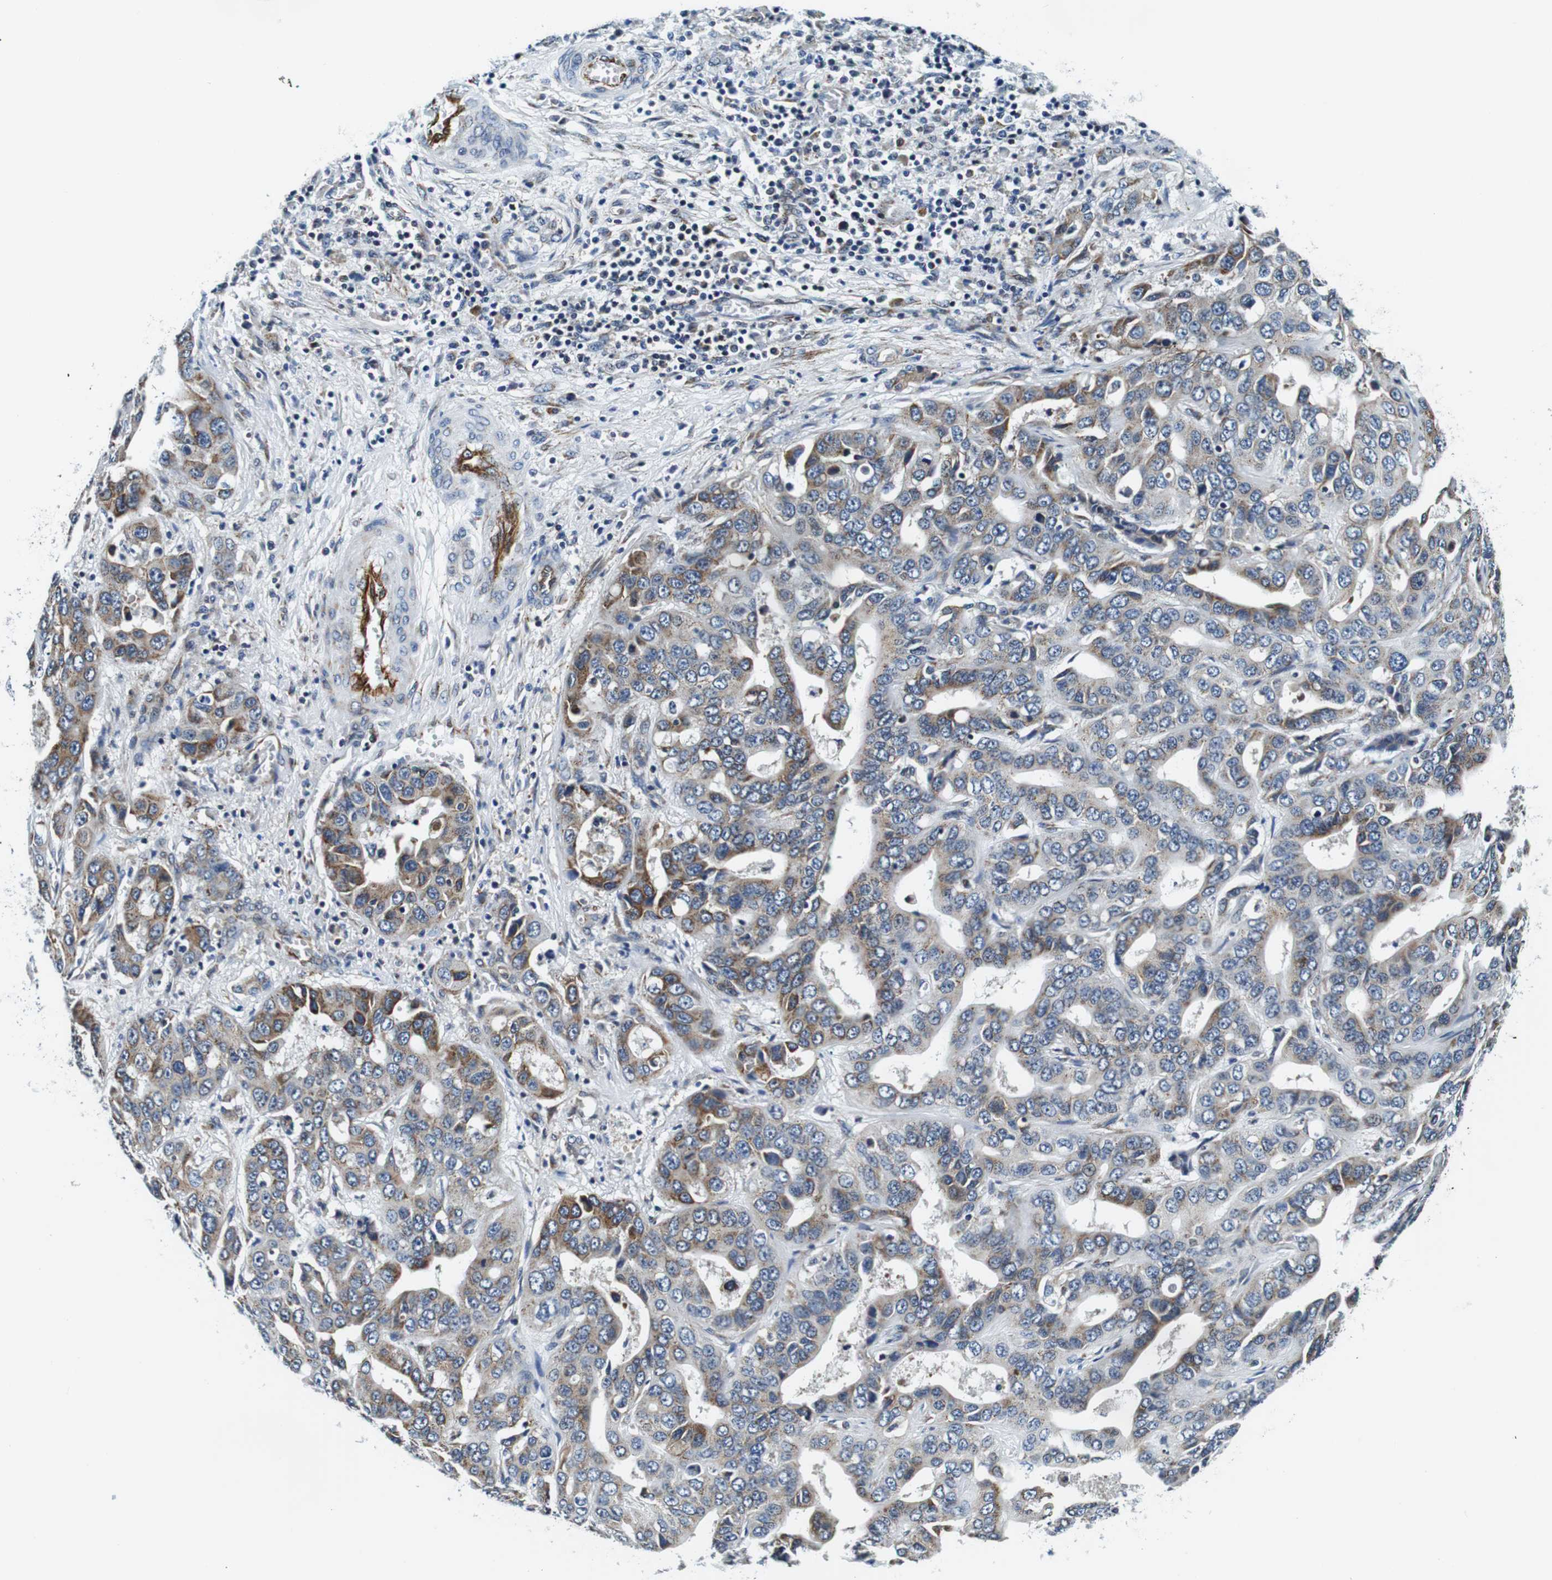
{"staining": {"intensity": "moderate", "quantity": "25%-75%", "location": "cytoplasmic/membranous"}, "tissue": "liver cancer", "cell_type": "Tumor cells", "image_type": "cancer", "snomed": [{"axis": "morphology", "description": "Cholangiocarcinoma"}, {"axis": "topography", "description": "Liver"}], "caption": "Human liver cancer stained with a protein marker exhibits moderate staining in tumor cells.", "gene": "FAR2", "patient": {"sex": "female", "age": 52}}